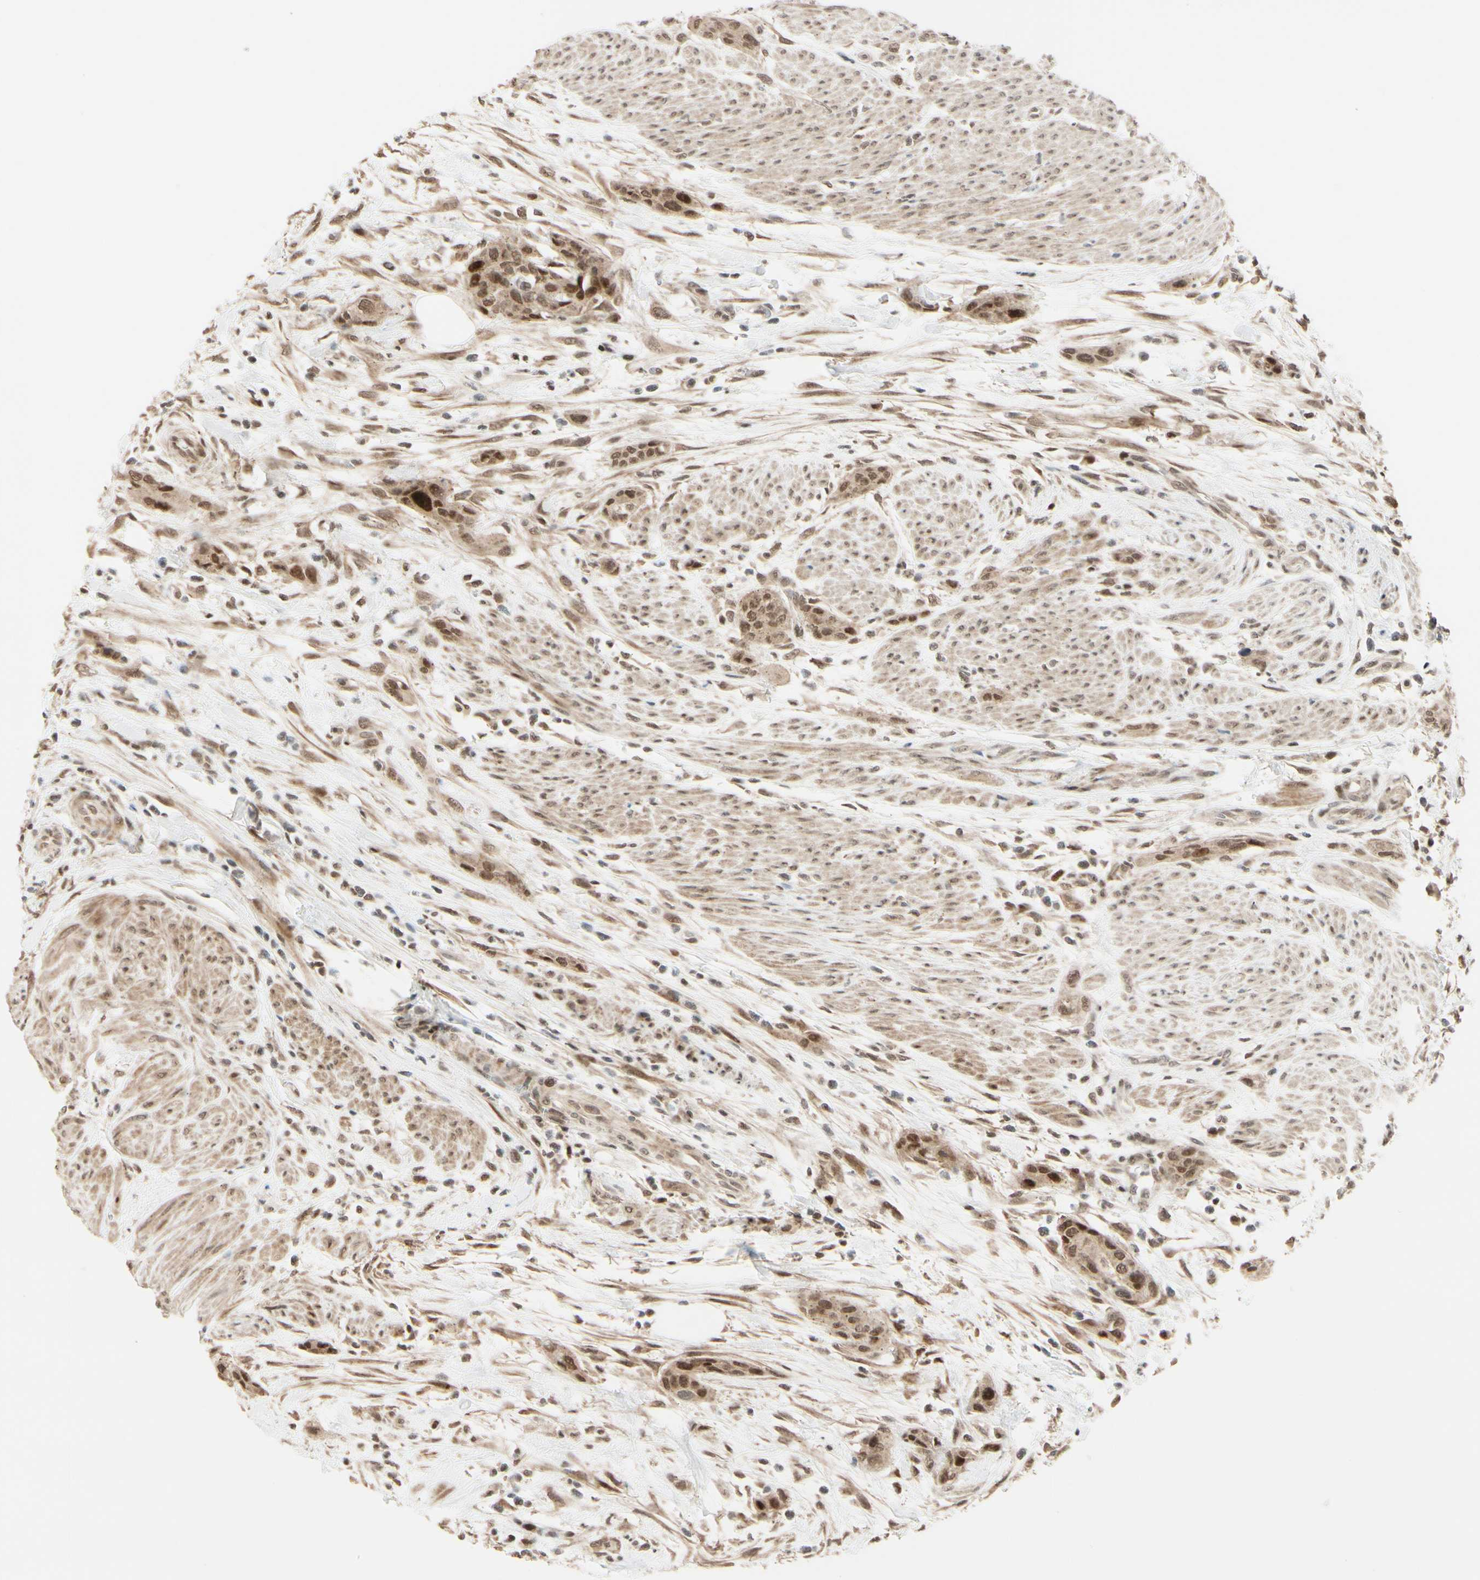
{"staining": {"intensity": "moderate", "quantity": ">75%", "location": "cytoplasmic/membranous,nuclear"}, "tissue": "urothelial cancer", "cell_type": "Tumor cells", "image_type": "cancer", "snomed": [{"axis": "morphology", "description": "Urothelial carcinoma, High grade"}, {"axis": "topography", "description": "Urinary bladder"}], "caption": "Protein expression analysis of human high-grade urothelial carcinoma reveals moderate cytoplasmic/membranous and nuclear staining in approximately >75% of tumor cells.", "gene": "BRMS1", "patient": {"sex": "male", "age": 35}}